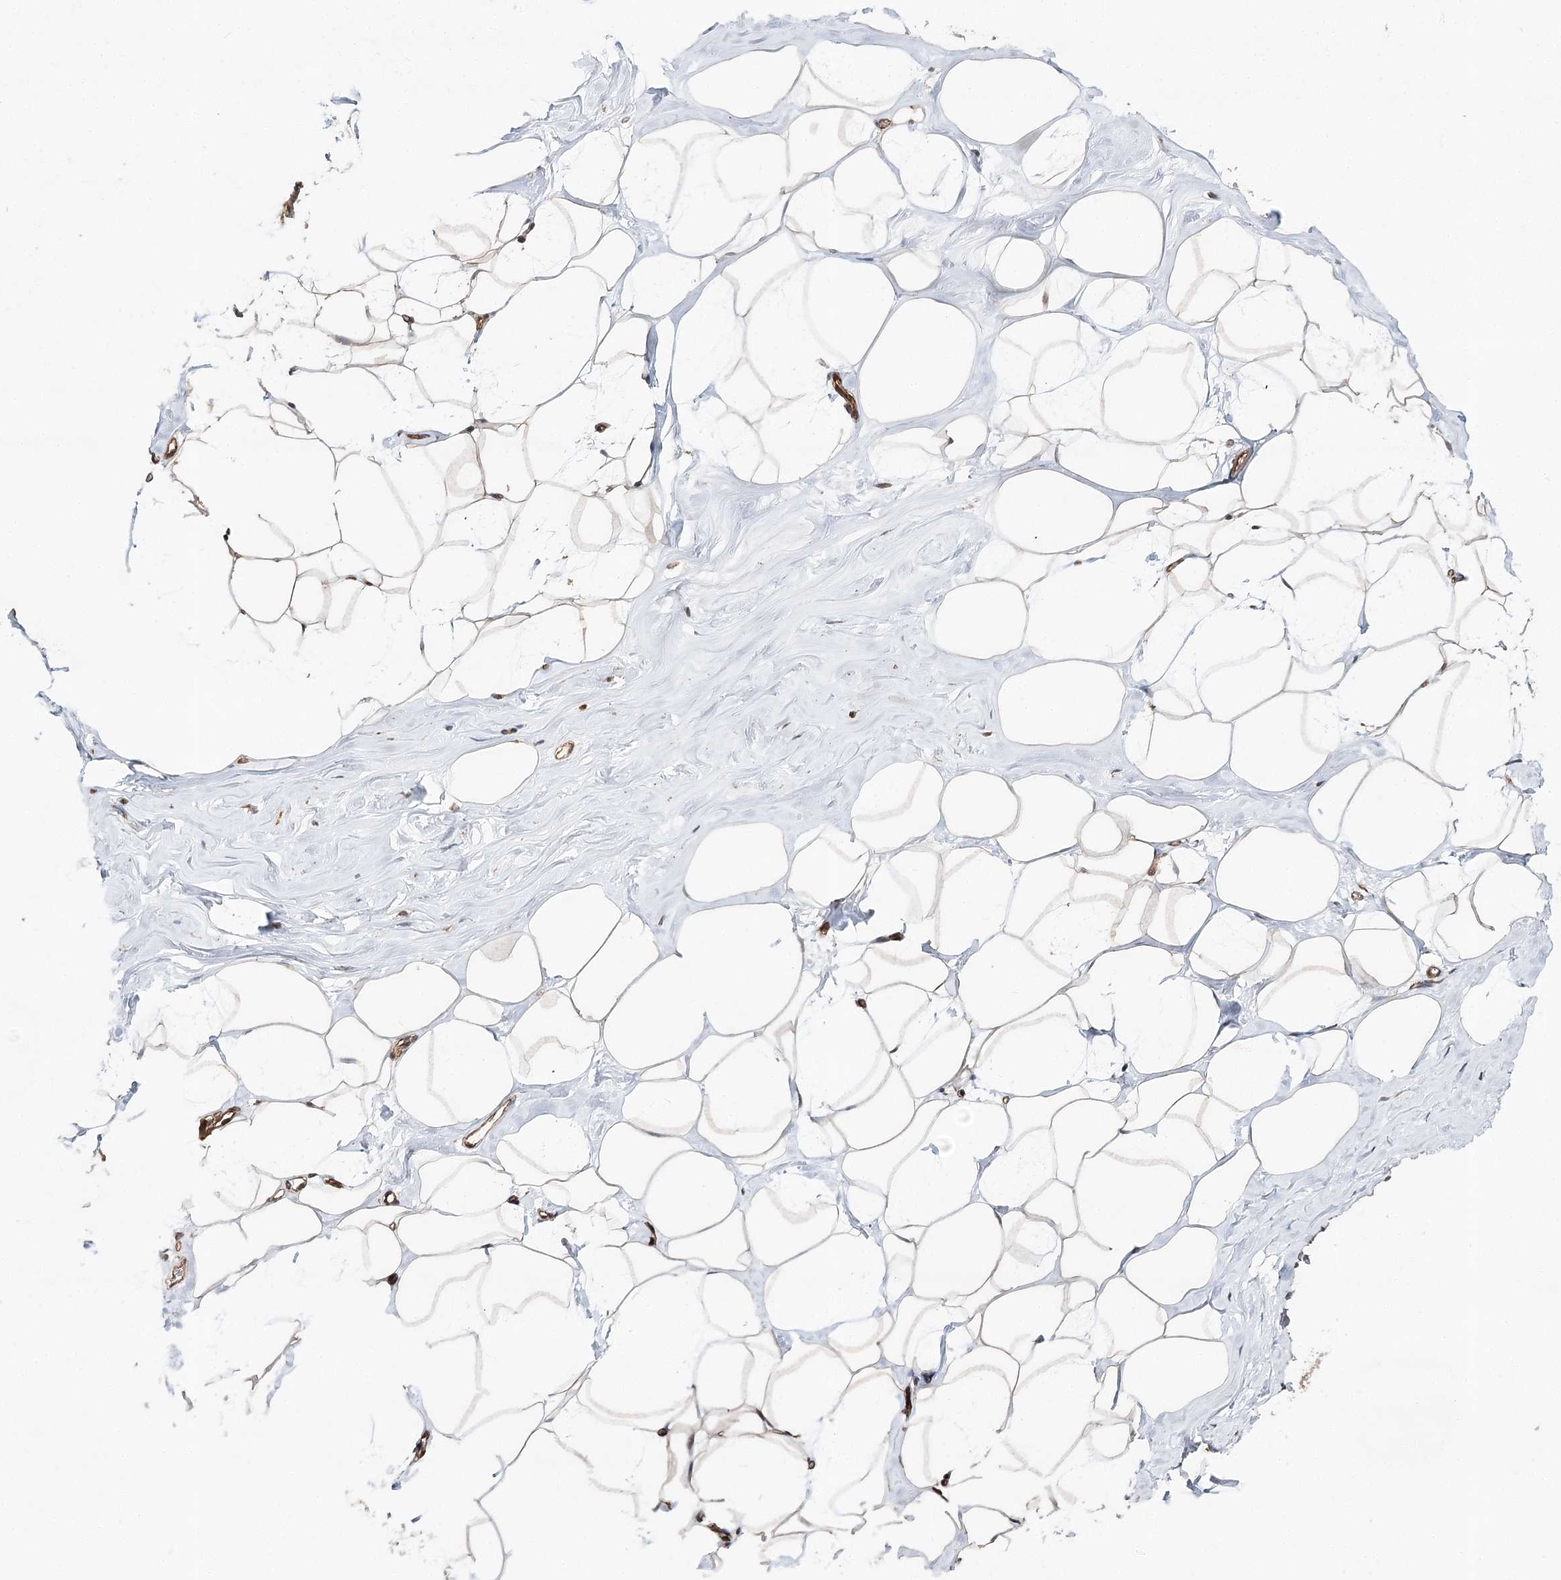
{"staining": {"intensity": "moderate", "quantity": "25%-75%", "location": "cytoplasmic/membranous"}, "tissue": "adipose tissue", "cell_type": "Adipocytes", "image_type": "normal", "snomed": [{"axis": "morphology", "description": "Normal tissue, NOS"}, {"axis": "morphology", "description": "Fibrosis, NOS"}, {"axis": "topography", "description": "Breast"}, {"axis": "topography", "description": "Adipose tissue"}], "caption": "Human adipose tissue stained for a protein (brown) displays moderate cytoplasmic/membranous positive staining in about 25%-75% of adipocytes.", "gene": "DNAJB14", "patient": {"sex": "female", "age": 39}}